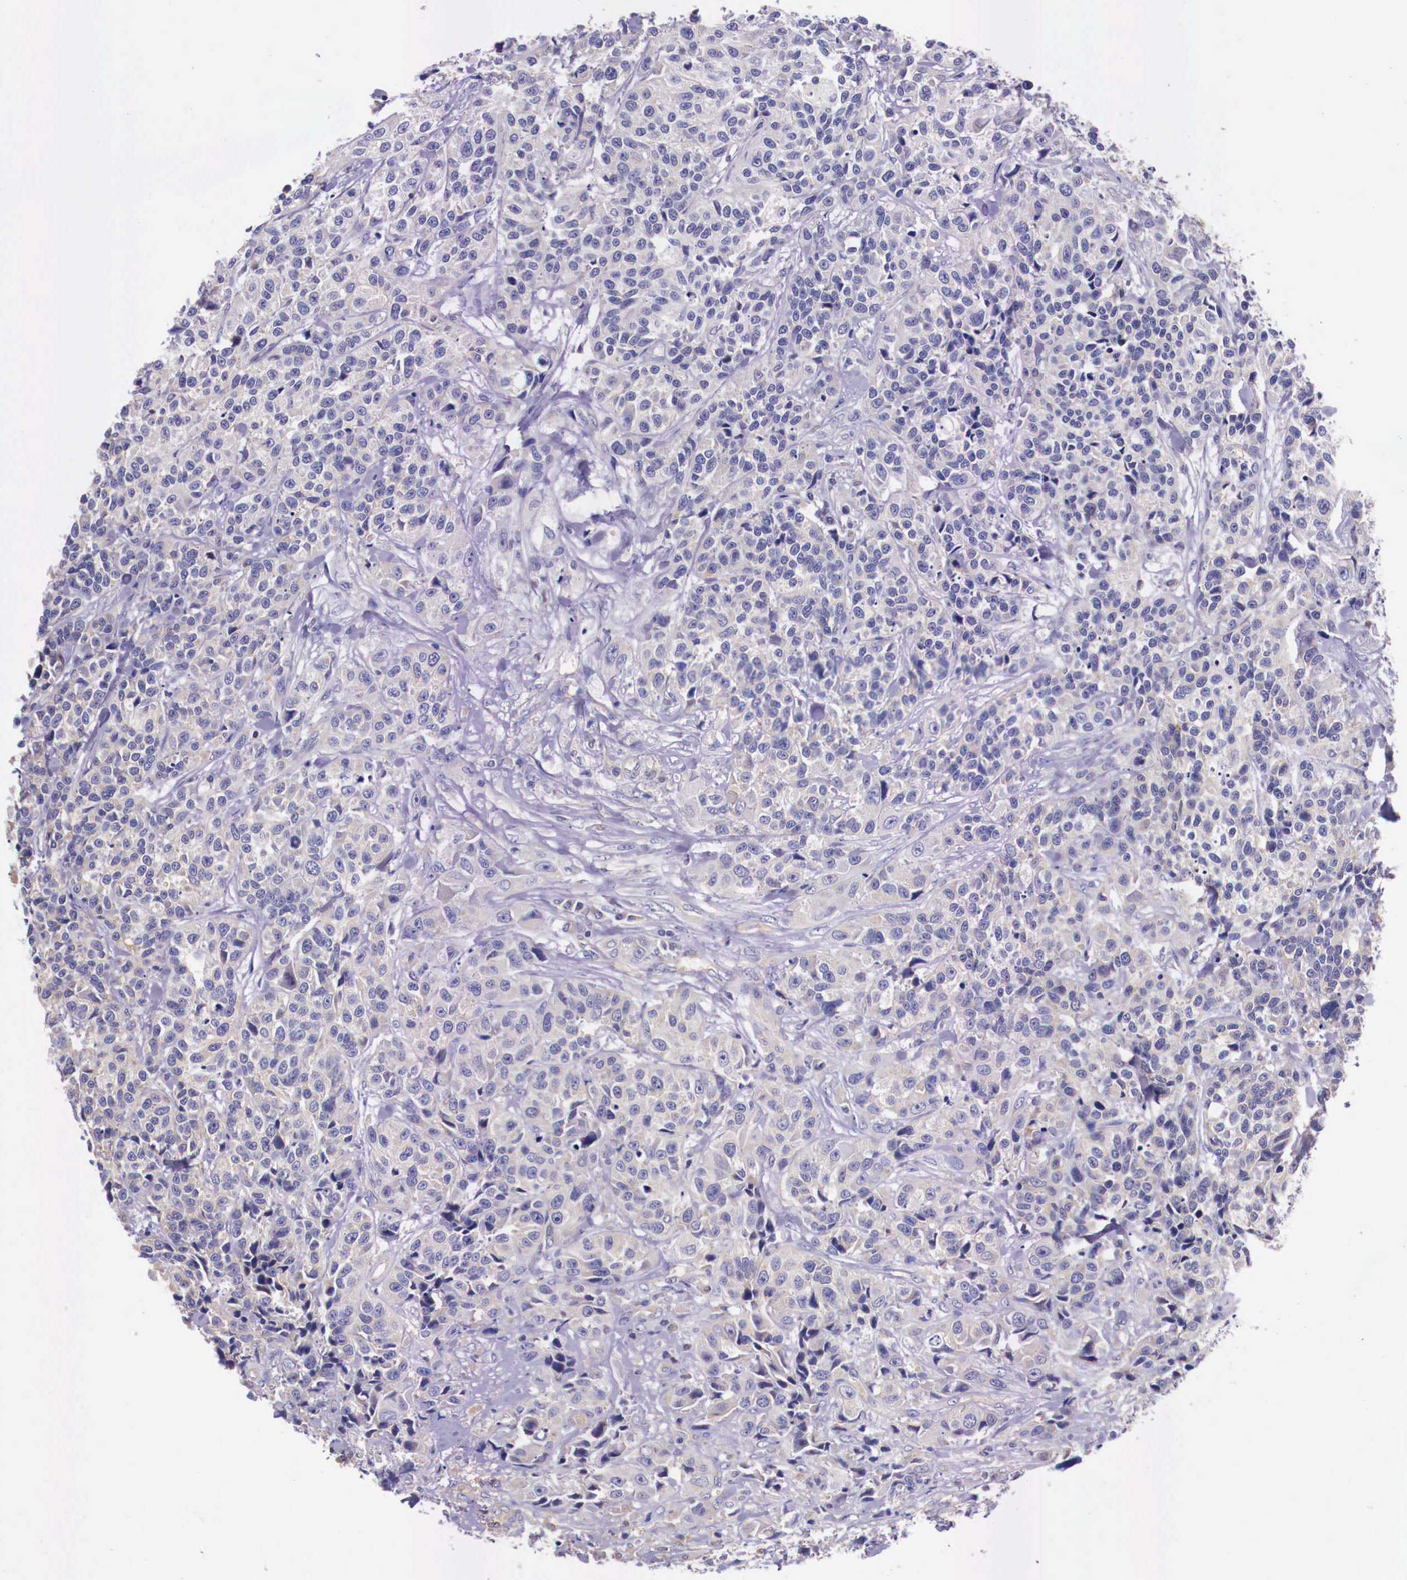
{"staining": {"intensity": "negative", "quantity": "none", "location": "none"}, "tissue": "urothelial cancer", "cell_type": "Tumor cells", "image_type": "cancer", "snomed": [{"axis": "morphology", "description": "Urothelial carcinoma, High grade"}, {"axis": "topography", "description": "Urinary bladder"}], "caption": "There is no significant staining in tumor cells of urothelial carcinoma (high-grade). Nuclei are stained in blue.", "gene": "GRIPAP1", "patient": {"sex": "female", "age": 81}}